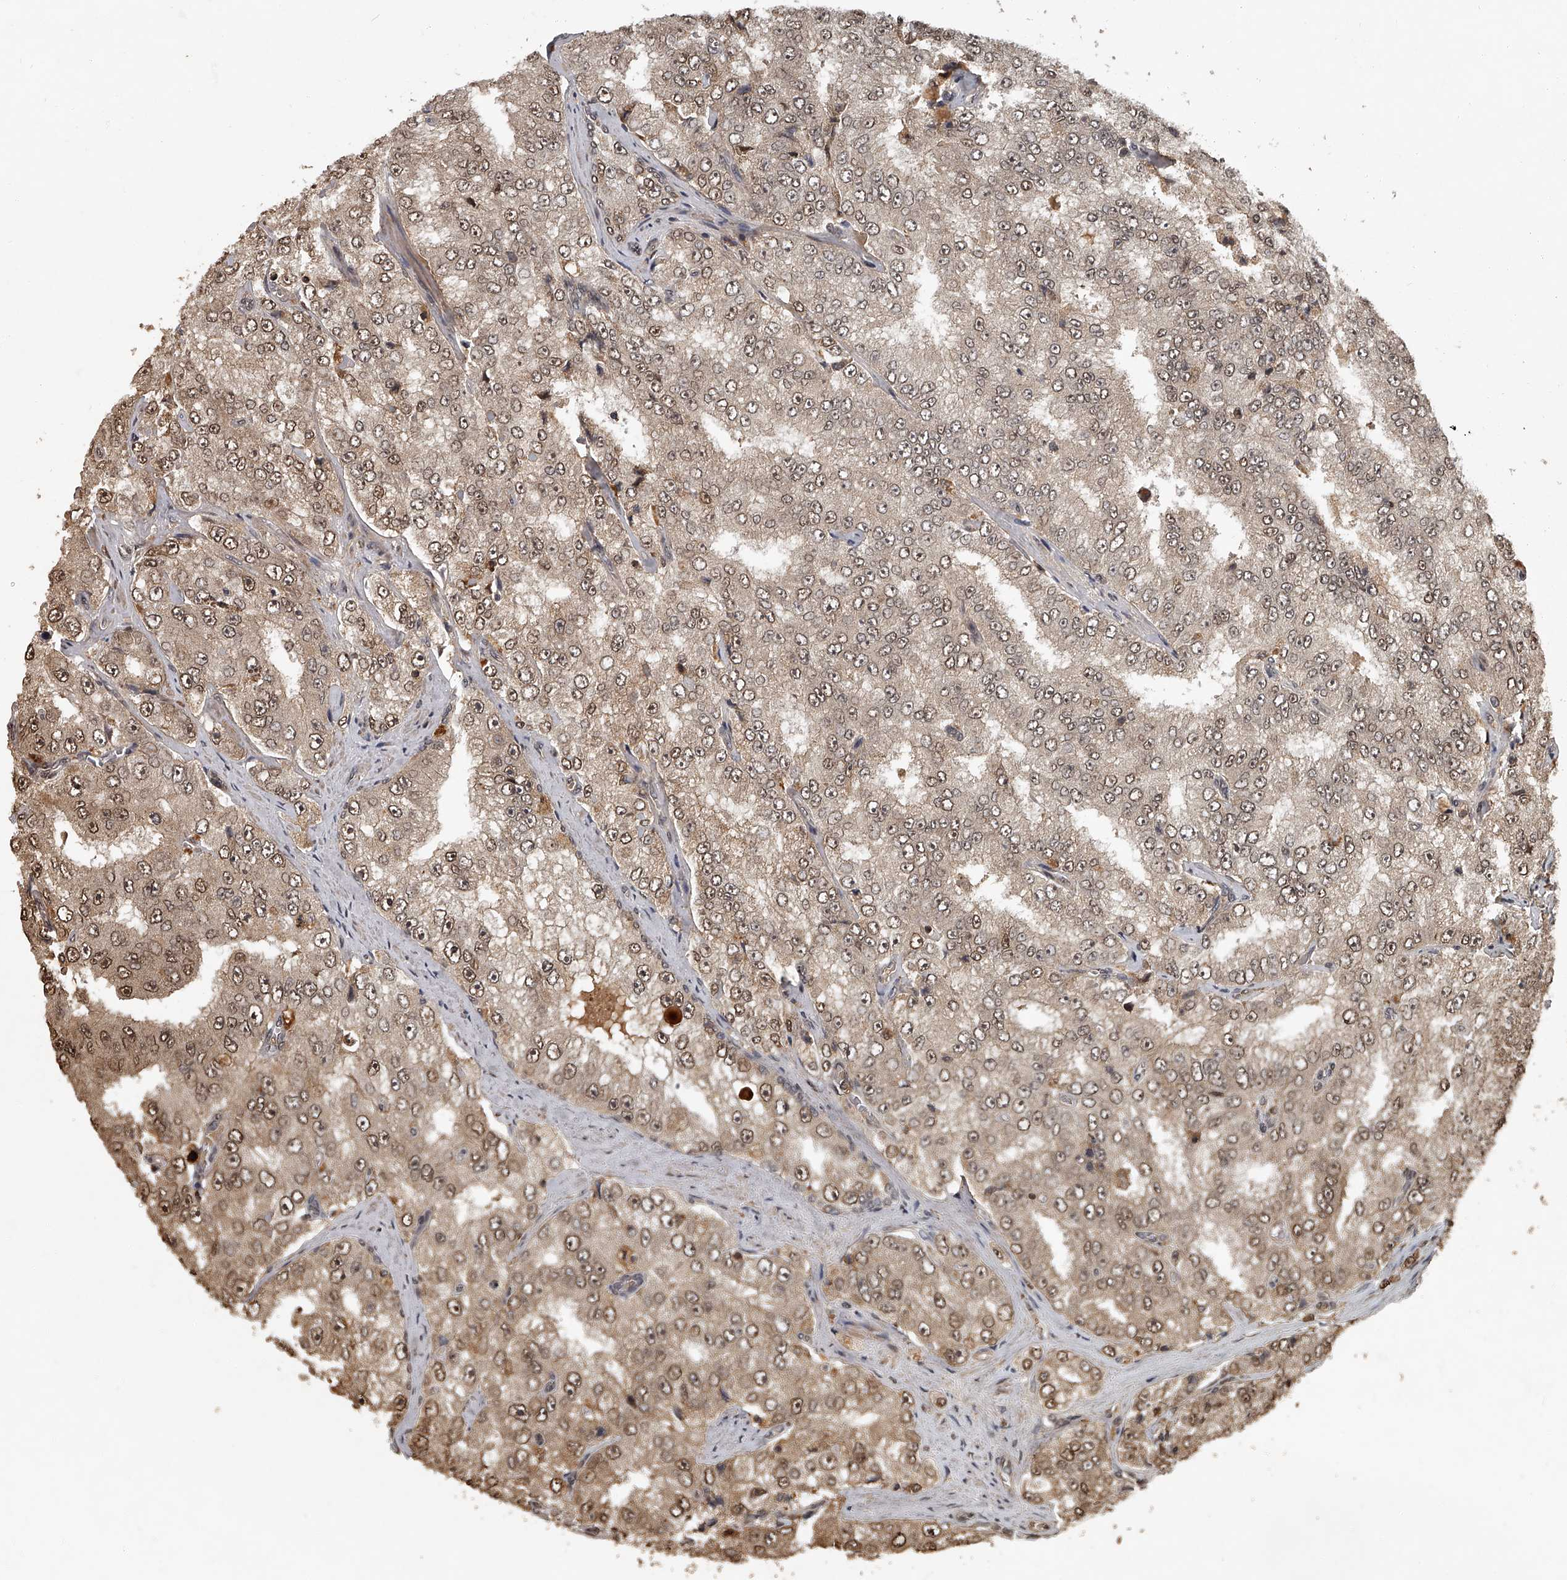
{"staining": {"intensity": "moderate", "quantity": ">75%", "location": "cytoplasmic/membranous,nuclear"}, "tissue": "prostate cancer", "cell_type": "Tumor cells", "image_type": "cancer", "snomed": [{"axis": "morphology", "description": "Adenocarcinoma, High grade"}, {"axis": "topography", "description": "Prostate"}], "caption": "The immunohistochemical stain shows moderate cytoplasmic/membranous and nuclear positivity in tumor cells of high-grade adenocarcinoma (prostate) tissue.", "gene": "PLEKHG1", "patient": {"sex": "male", "age": 58}}